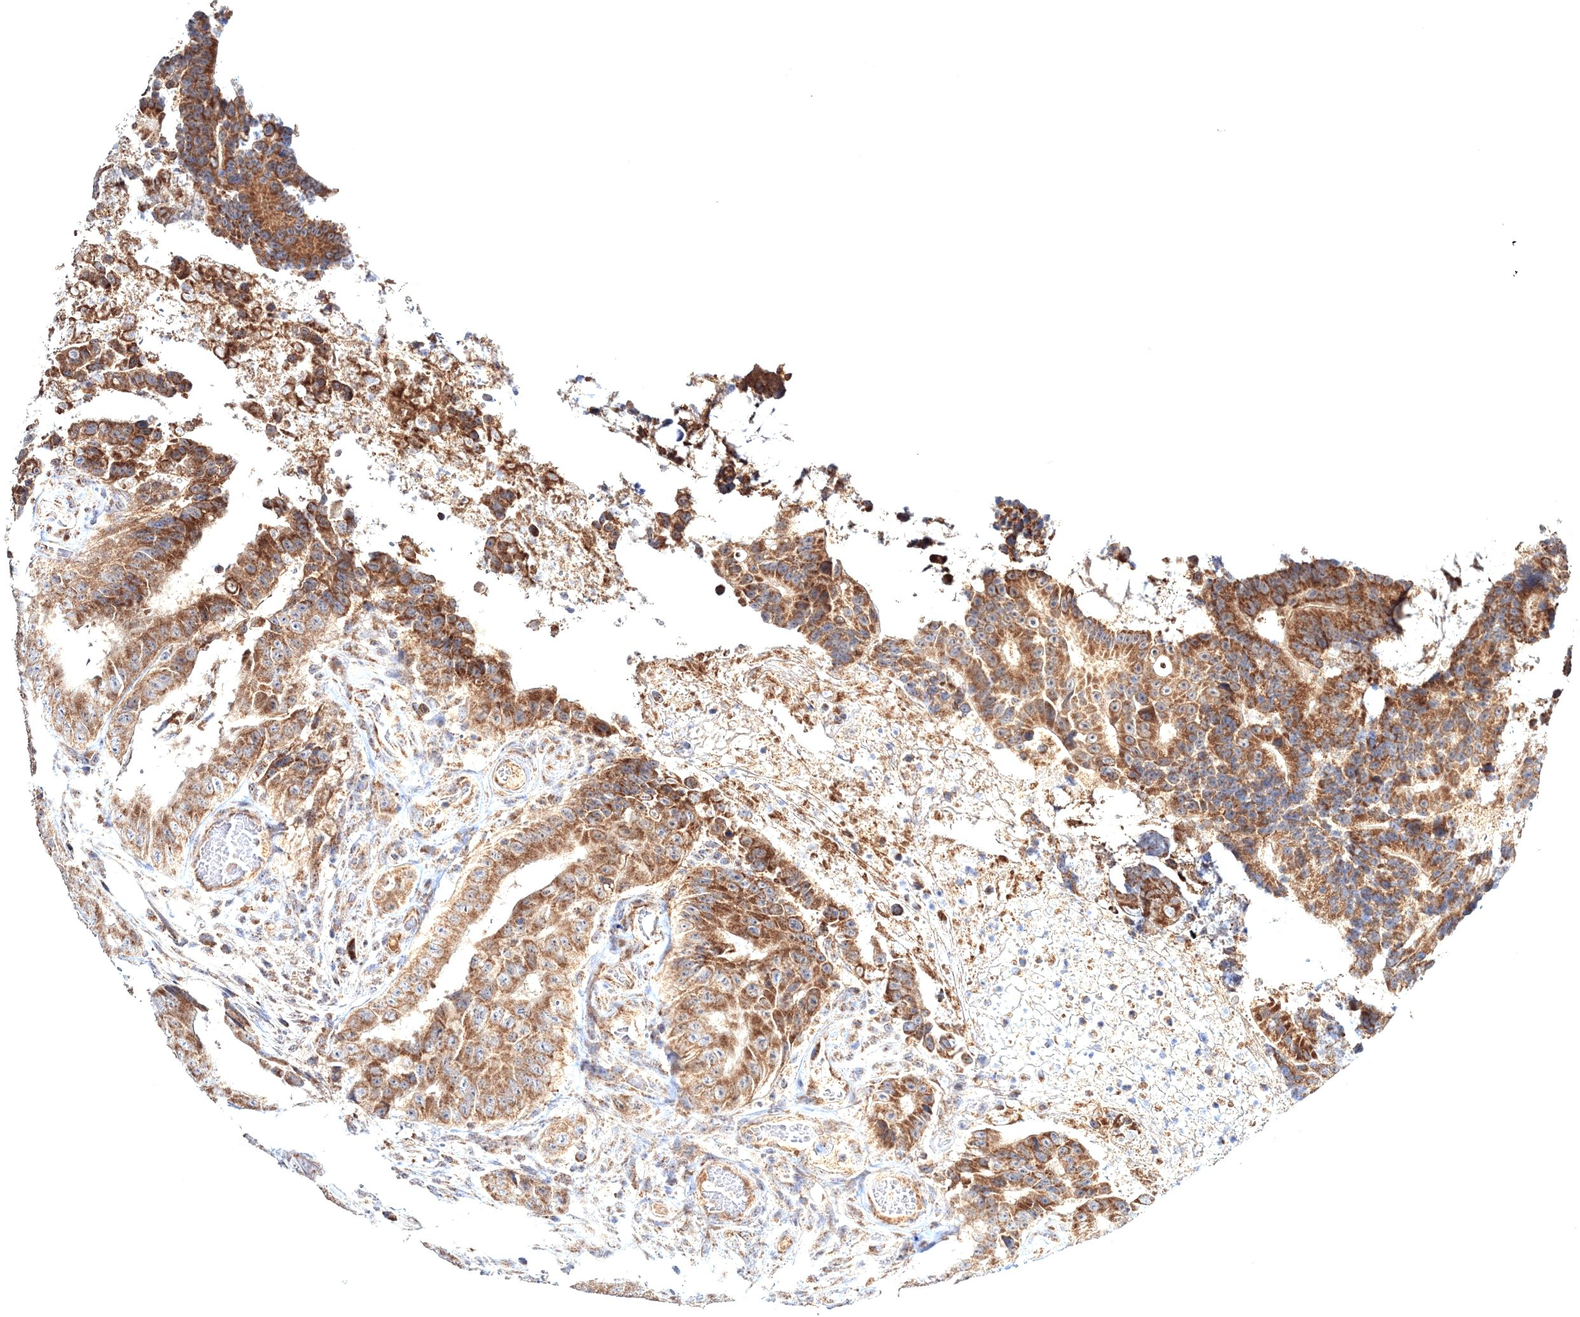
{"staining": {"intensity": "moderate", "quantity": ">75%", "location": "cytoplasmic/membranous"}, "tissue": "colorectal cancer", "cell_type": "Tumor cells", "image_type": "cancer", "snomed": [{"axis": "morphology", "description": "Adenocarcinoma, NOS"}, {"axis": "topography", "description": "Colon"}], "caption": "Adenocarcinoma (colorectal) was stained to show a protein in brown. There is medium levels of moderate cytoplasmic/membranous staining in about >75% of tumor cells.", "gene": "PEX13", "patient": {"sex": "male", "age": 83}}